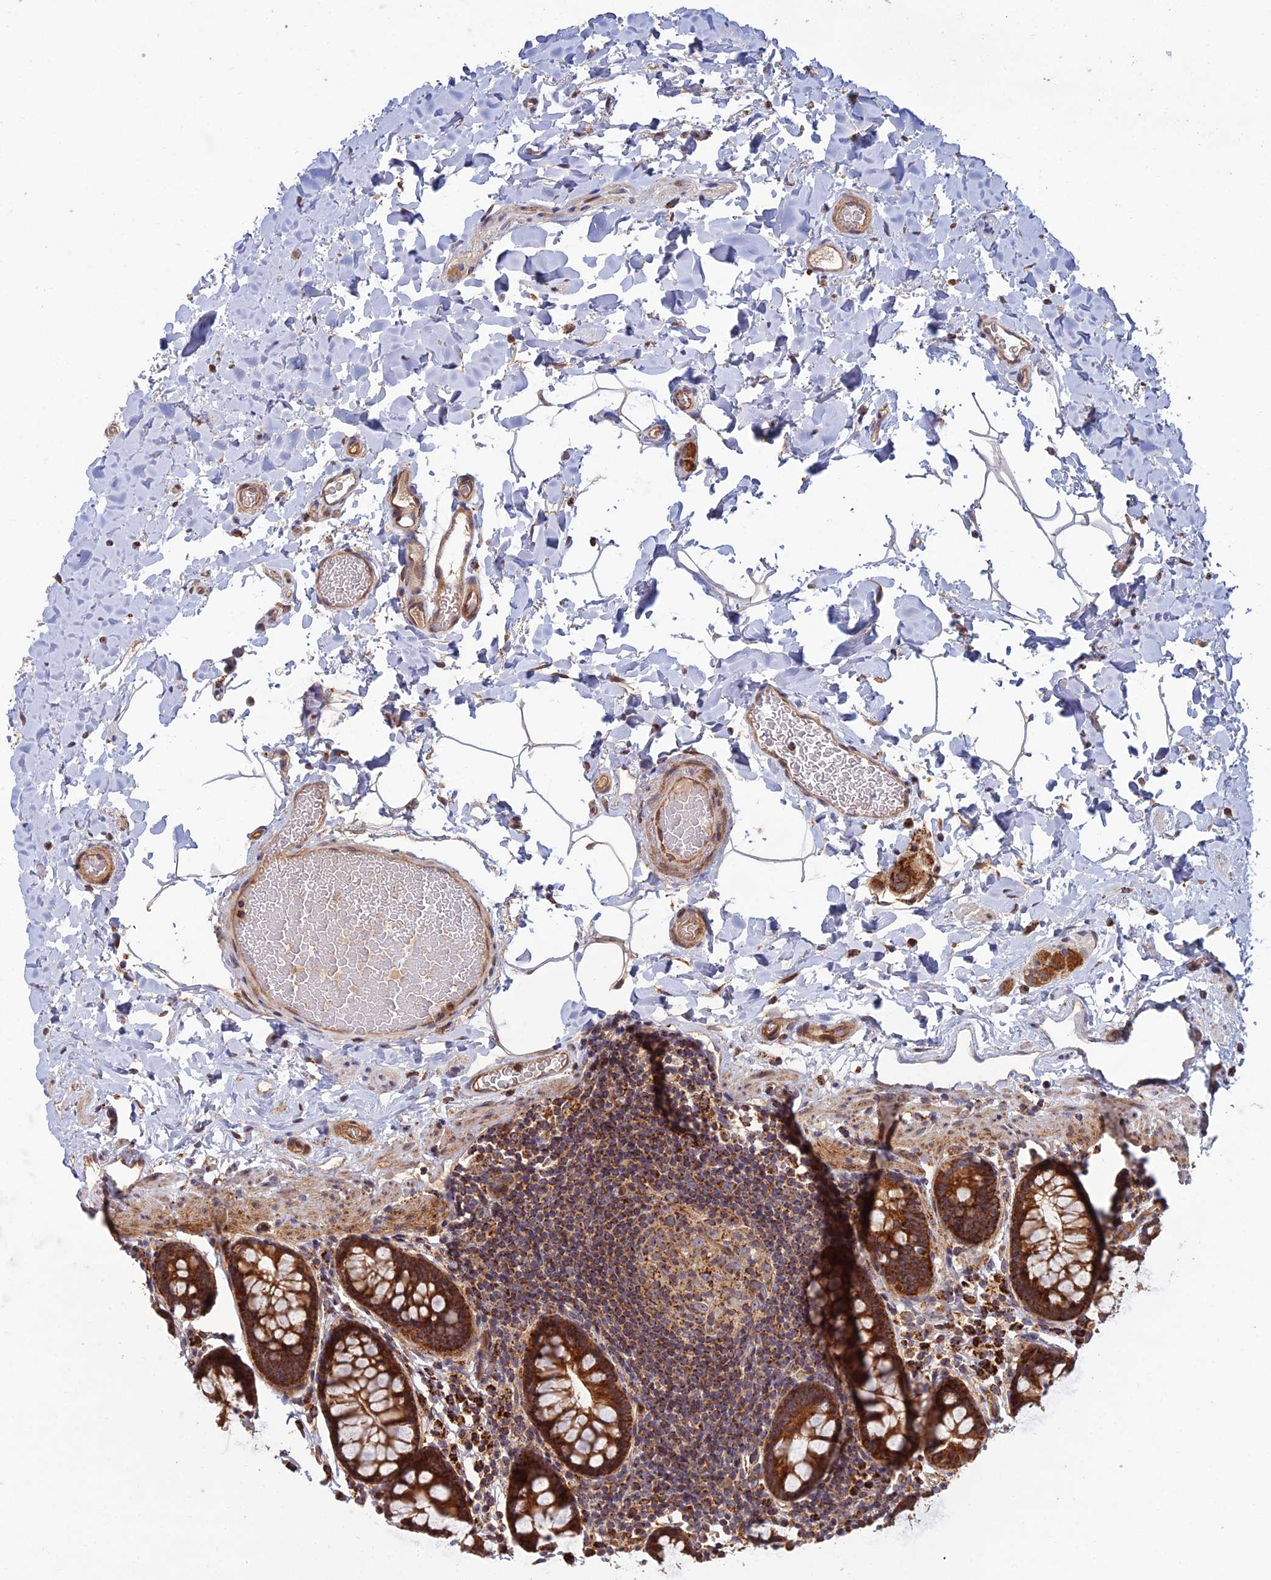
{"staining": {"intensity": "moderate", "quantity": ">75%", "location": "cytoplasmic/membranous"}, "tissue": "colon", "cell_type": "Endothelial cells", "image_type": "normal", "snomed": [{"axis": "morphology", "description": "Normal tissue, NOS"}, {"axis": "topography", "description": "Colon"}], "caption": "Immunohistochemistry (IHC) of unremarkable colon exhibits medium levels of moderate cytoplasmic/membranous expression in approximately >75% of endothelial cells. (DAB IHC, brown staining for protein, blue staining for nuclei).", "gene": "RIC8B", "patient": {"sex": "female", "age": 80}}